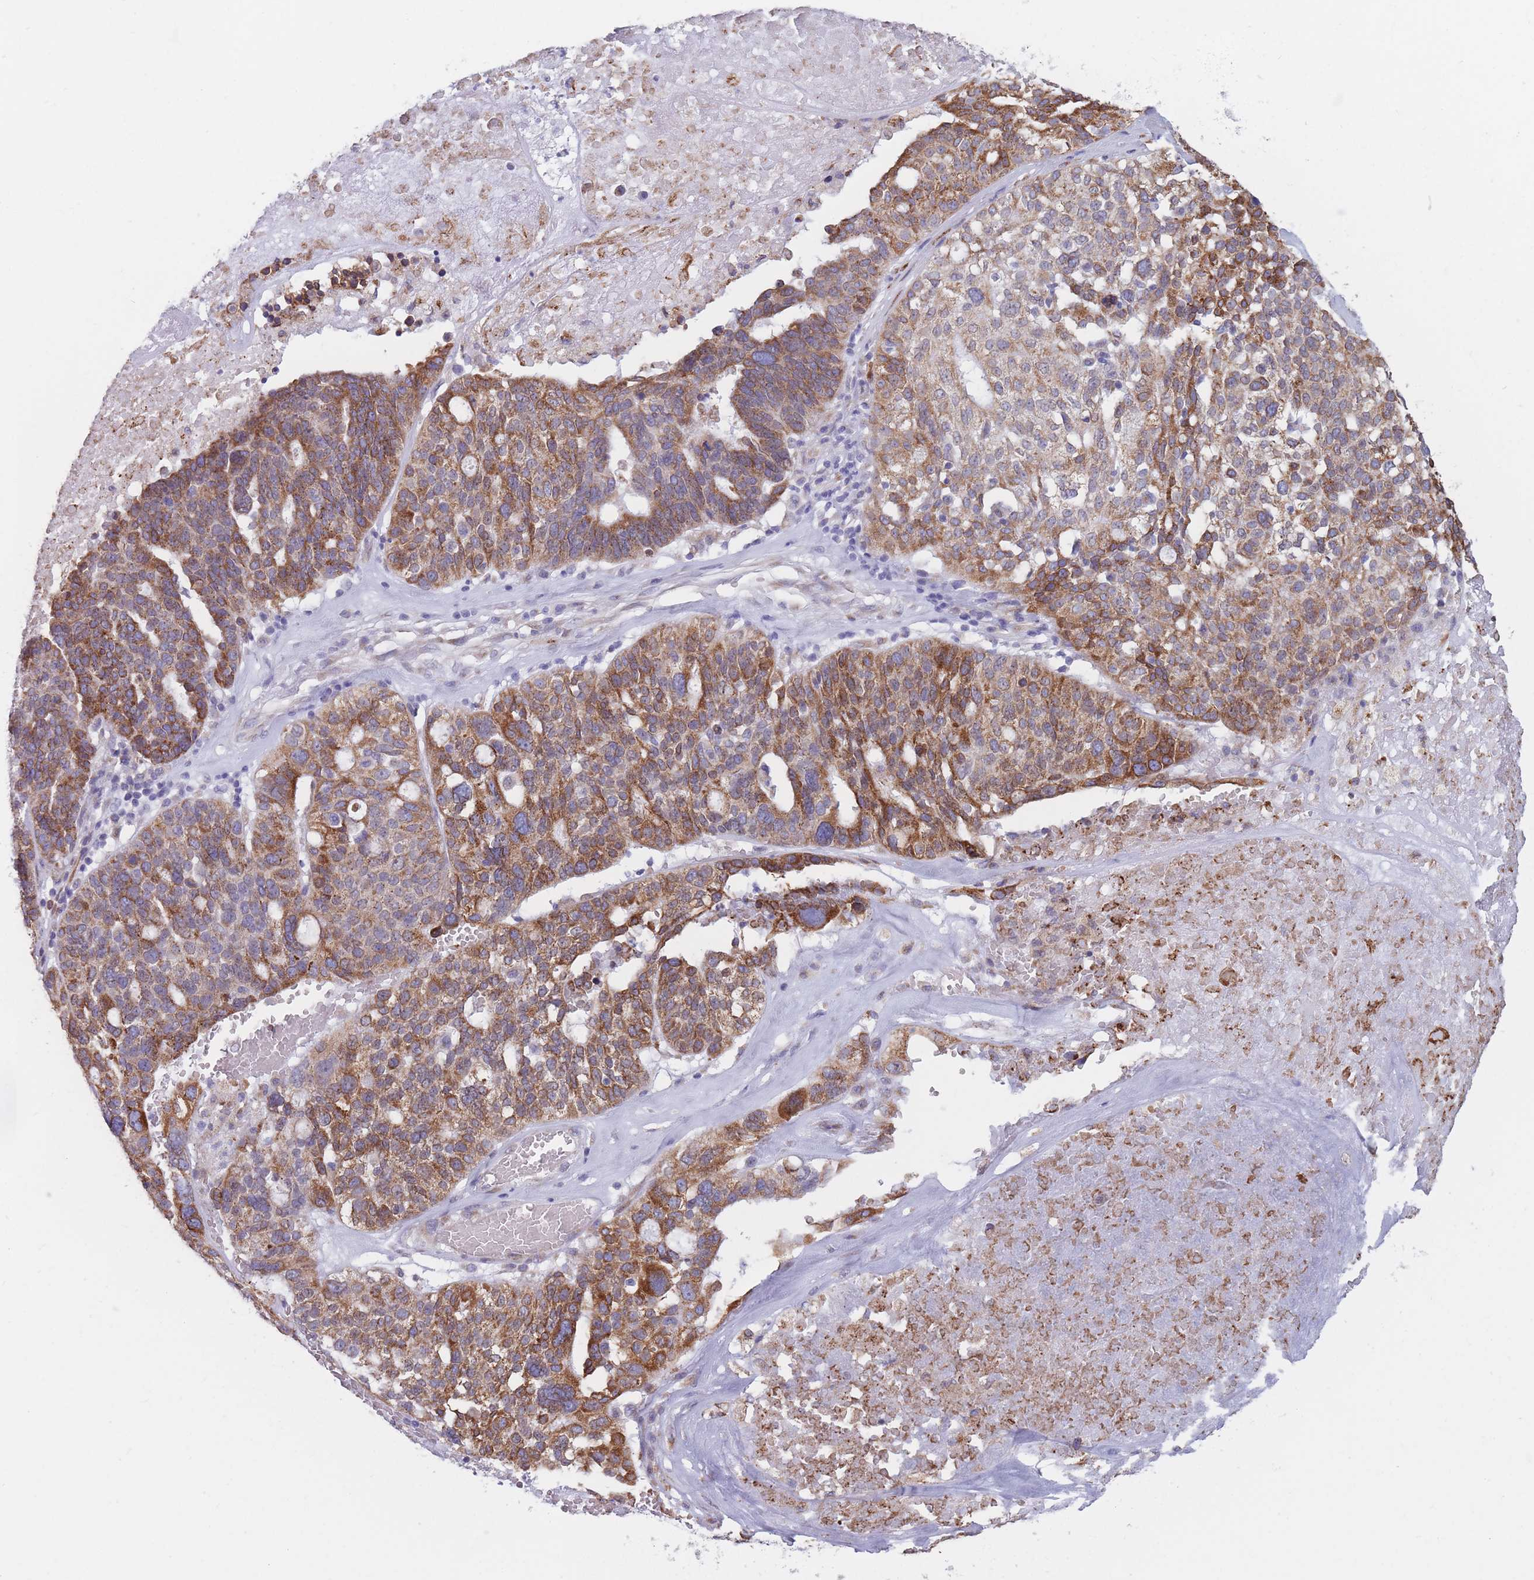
{"staining": {"intensity": "strong", "quantity": ">75%", "location": "cytoplasmic/membranous"}, "tissue": "ovarian cancer", "cell_type": "Tumor cells", "image_type": "cancer", "snomed": [{"axis": "morphology", "description": "Cystadenocarcinoma, serous, NOS"}, {"axis": "topography", "description": "Ovary"}], "caption": "DAB immunohistochemical staining of human ovarian serous cystadenocarcinoma shows strong cytoplasmic/membranous protein positivity in approximately >75% of tumor cells.", "gene": "MRPL30", "patient": {"sex": "female", "age": 59}}